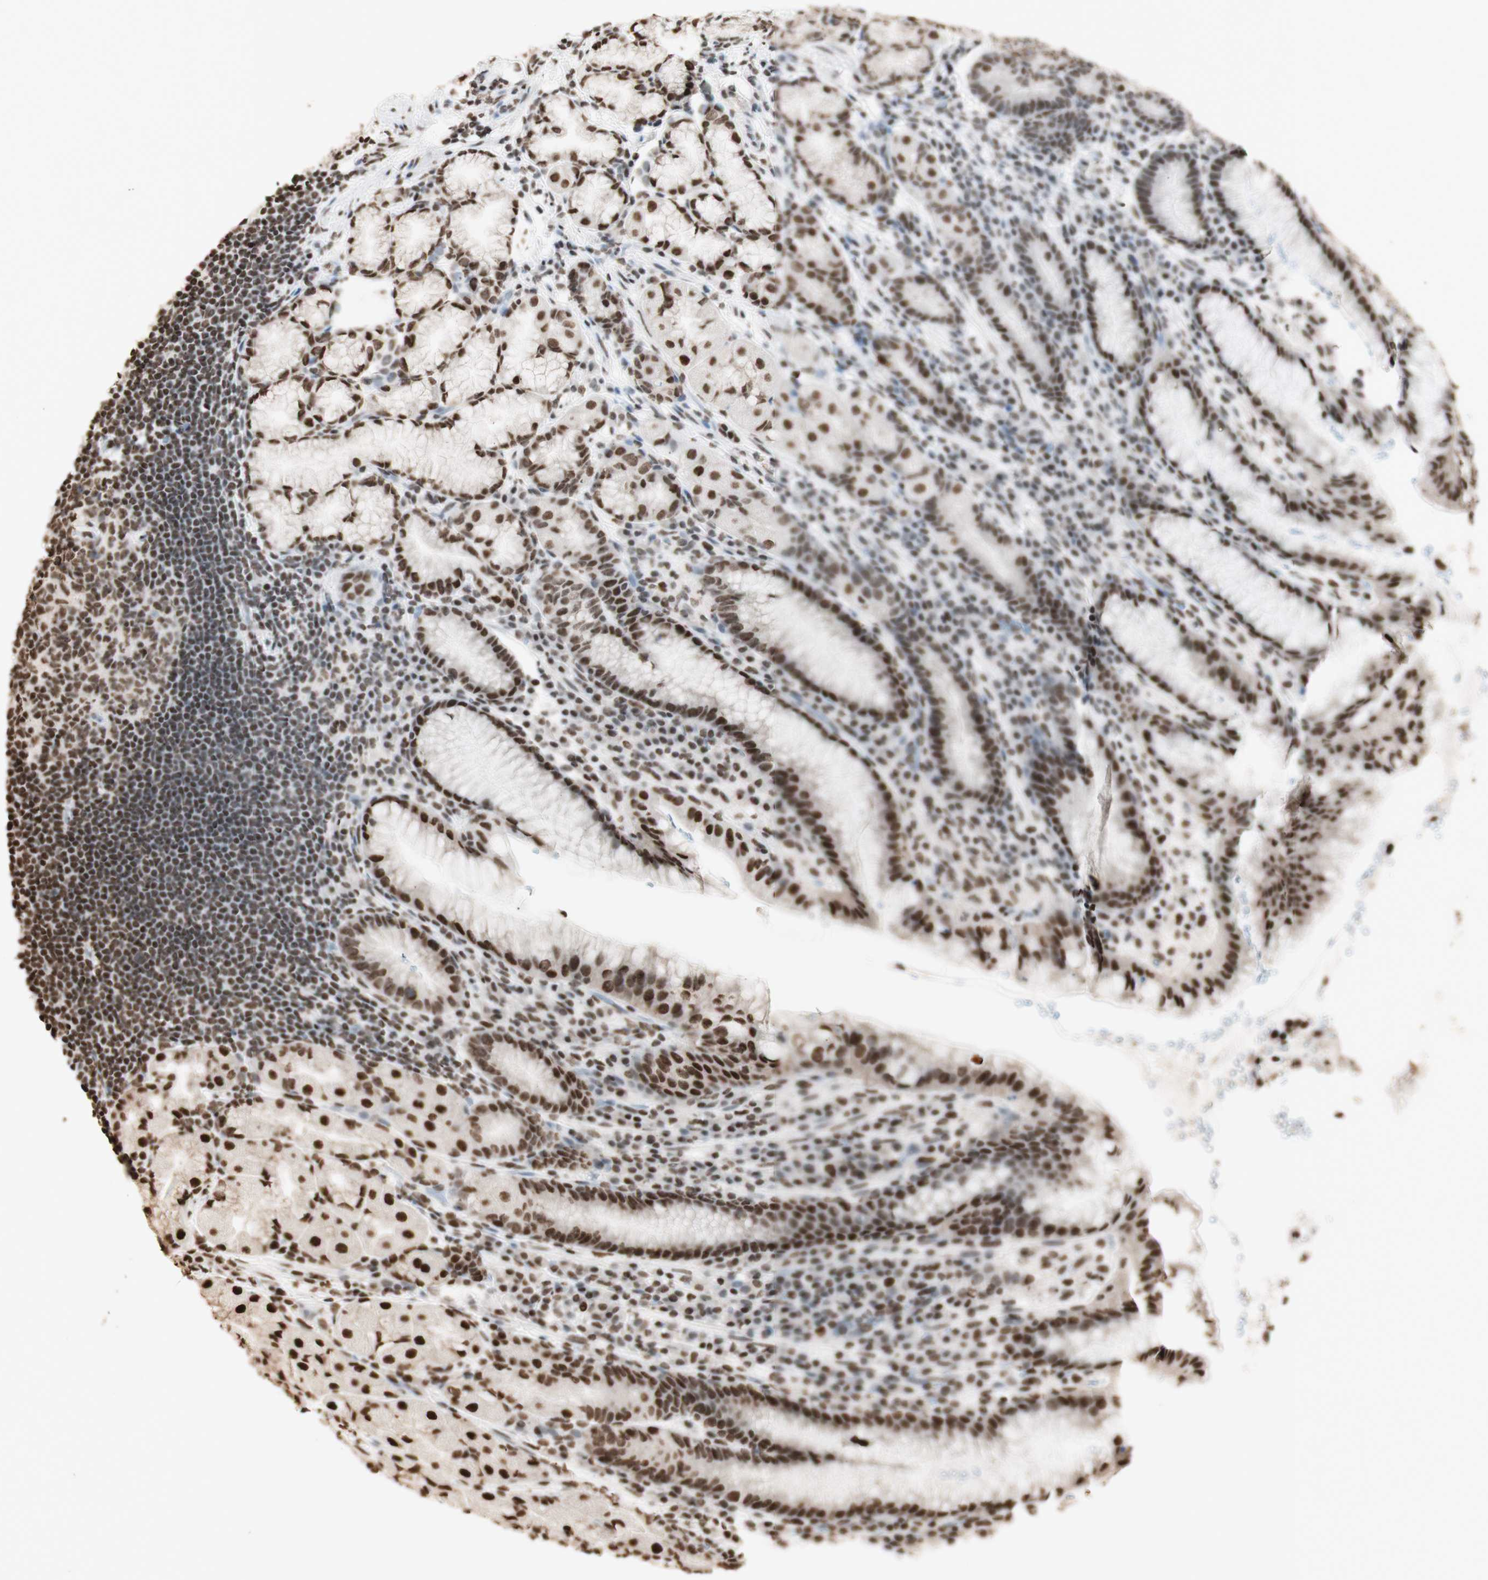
{"staining": {"intensity": "strong", "quantity": ">75%", "location": "nuclear"}, "tissue": "stomach", "cell_type": "Glandular cells", "image_type": "normal", "snomed": [{"axis": "morphology", "description": "Normal tissue, NOS"}, {"axis": "topography", "description": "Stomach, lower"}], "caption": "DAB (3,3'-diaminobenzidine) immunohistochemical staining of benign stomach shows strong nuclear protein staining in approximately >75% of glandular cells. (IHC, brightfield microscopy, high magnification).", "gene": "HNRNPA2B1", "patient": {"sex": "male", "age": 52}}